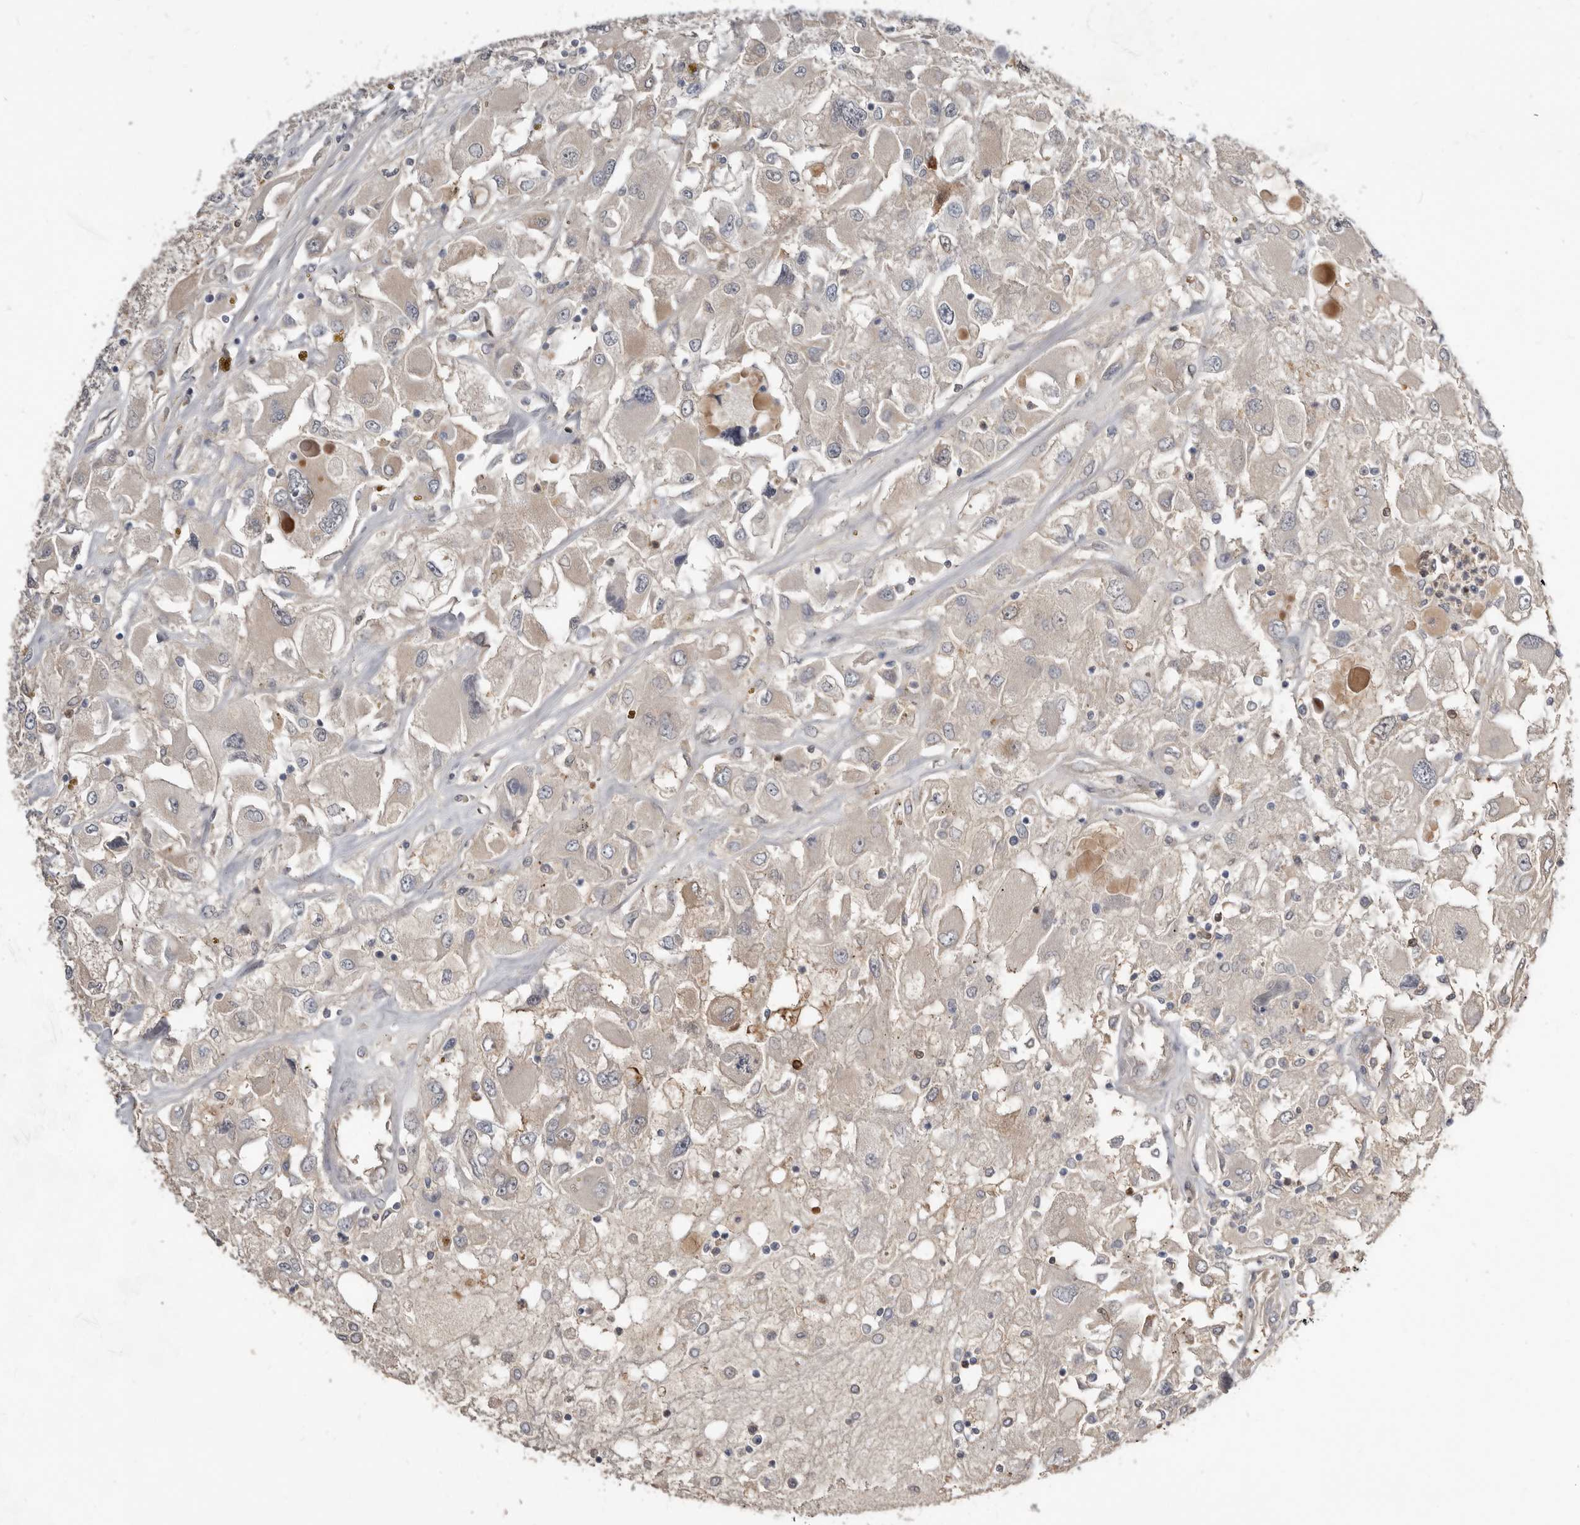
{"staining": {"intensity": "negative", "quantity": "none", "location": "none"}, "tissue": "renal cancer", "cell_type": "Tumor cells", "image_type": "cancer", "snomed": [{"axis": "morphology", "description": "Adenocarcinoma, NOS"}, {"axis": "topography", "description": "Kidney"}], "caption": "Micrograph shows no significant protein positivity in tumor cells of adenocarcinoma (renal). (DAB (3,3'-diaminobenzidine) immunohistochemistry visualized using brightfield microscopy, high magnification).", "gene": "RBKS", "patient": {"sex": "female", "age": 52}}